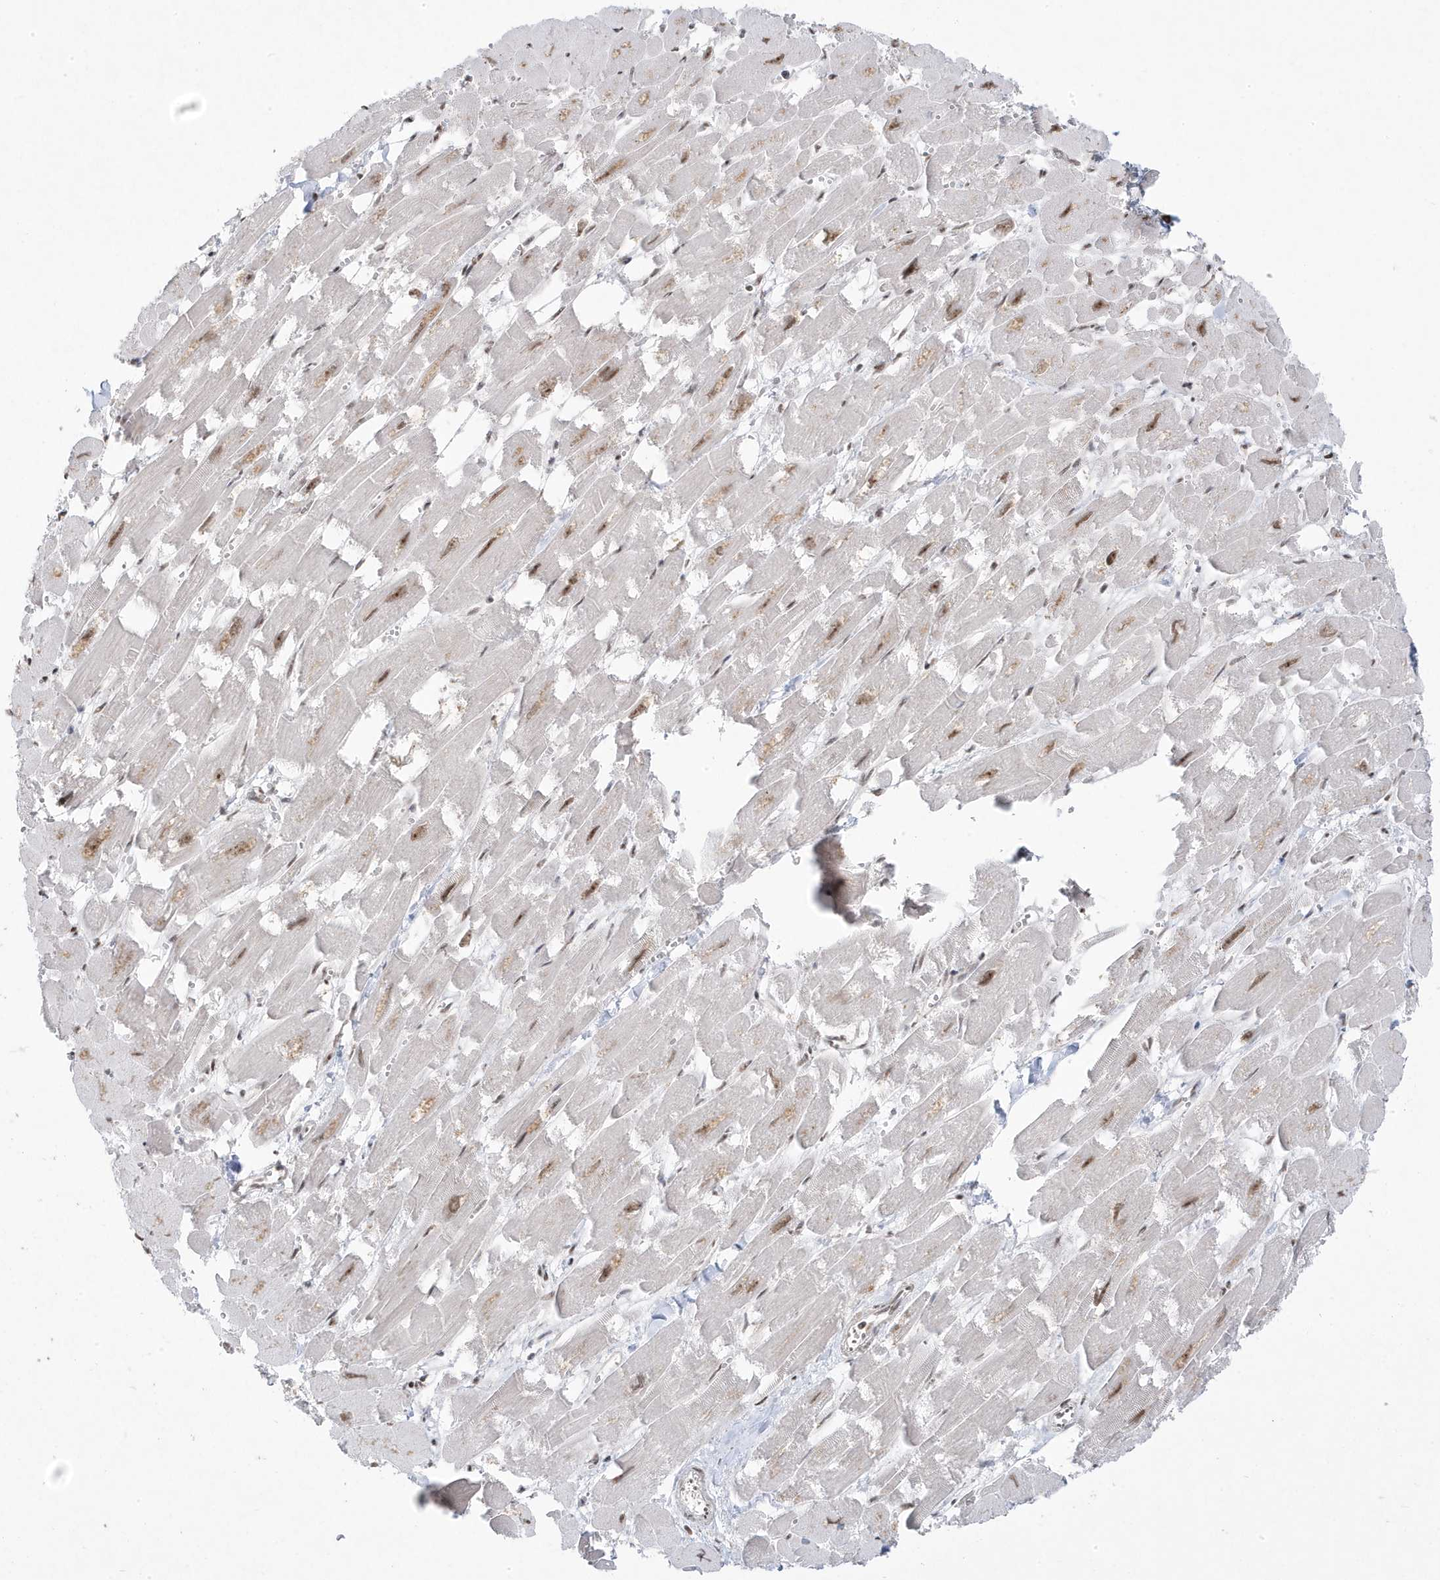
{"staining": {"intensity": "moderate", "quantity": "25%-75%", "location": "nuclear"}, "tissue": "heart muscle", "cell_type": "Cardiomyocytes", "image_type": "normal", "snomed": [{"axis": "morphology", "description": "Normal tissue, NOS"}, {"axis": "topography", "description": "Heart"}], "caption": "An immunohistochemistry (IHC) micrograph of normal tissue is shown. Protein staining in brown labels moderate nuclear positivity in heart muscle within cardiomyocytes. (DAB IHC, brown staining for protein, blue staining for nuclei).", "gene": "MTREX", "patient": {"sex": "male", "age": 54}}